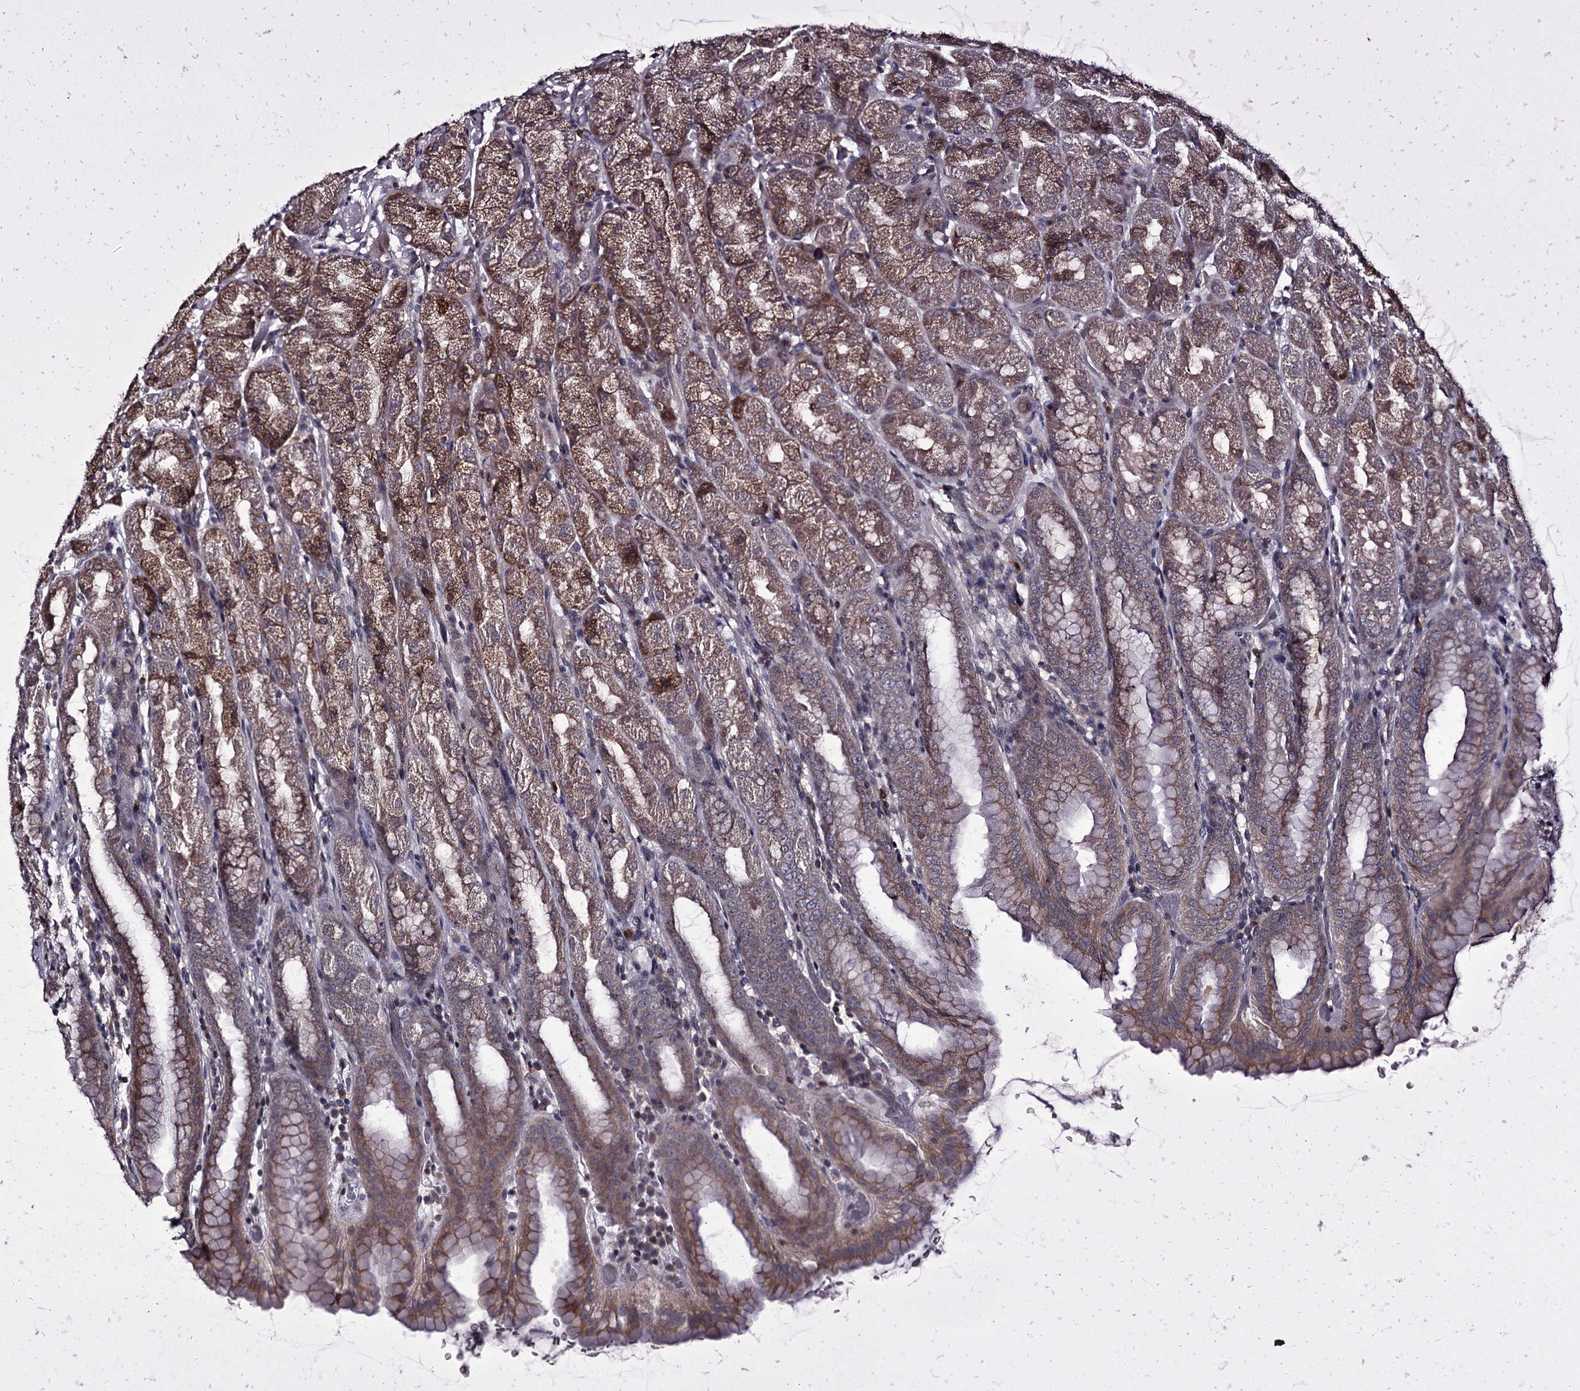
{"staining": {"intensity": "moderate", "quantity": ">75%", "location": "cytoplasmic/membranous"}, "tissue": "stomach", "cell_type": "Glandular cells", "image_type": "normal", "snomed": [{"axis": "morphology", "description": "Normal tissue, NOS"}, {"axis": "topography", "description": "Stomach, upper"}], "caption": "Brown immunohistochemical staining in benign human stomach displays moderate cytoplasmic/membranous expression in about >75% of glandular cells.", "gene": "CCDC92", "patient": {"sex": "male", "age": 68}}